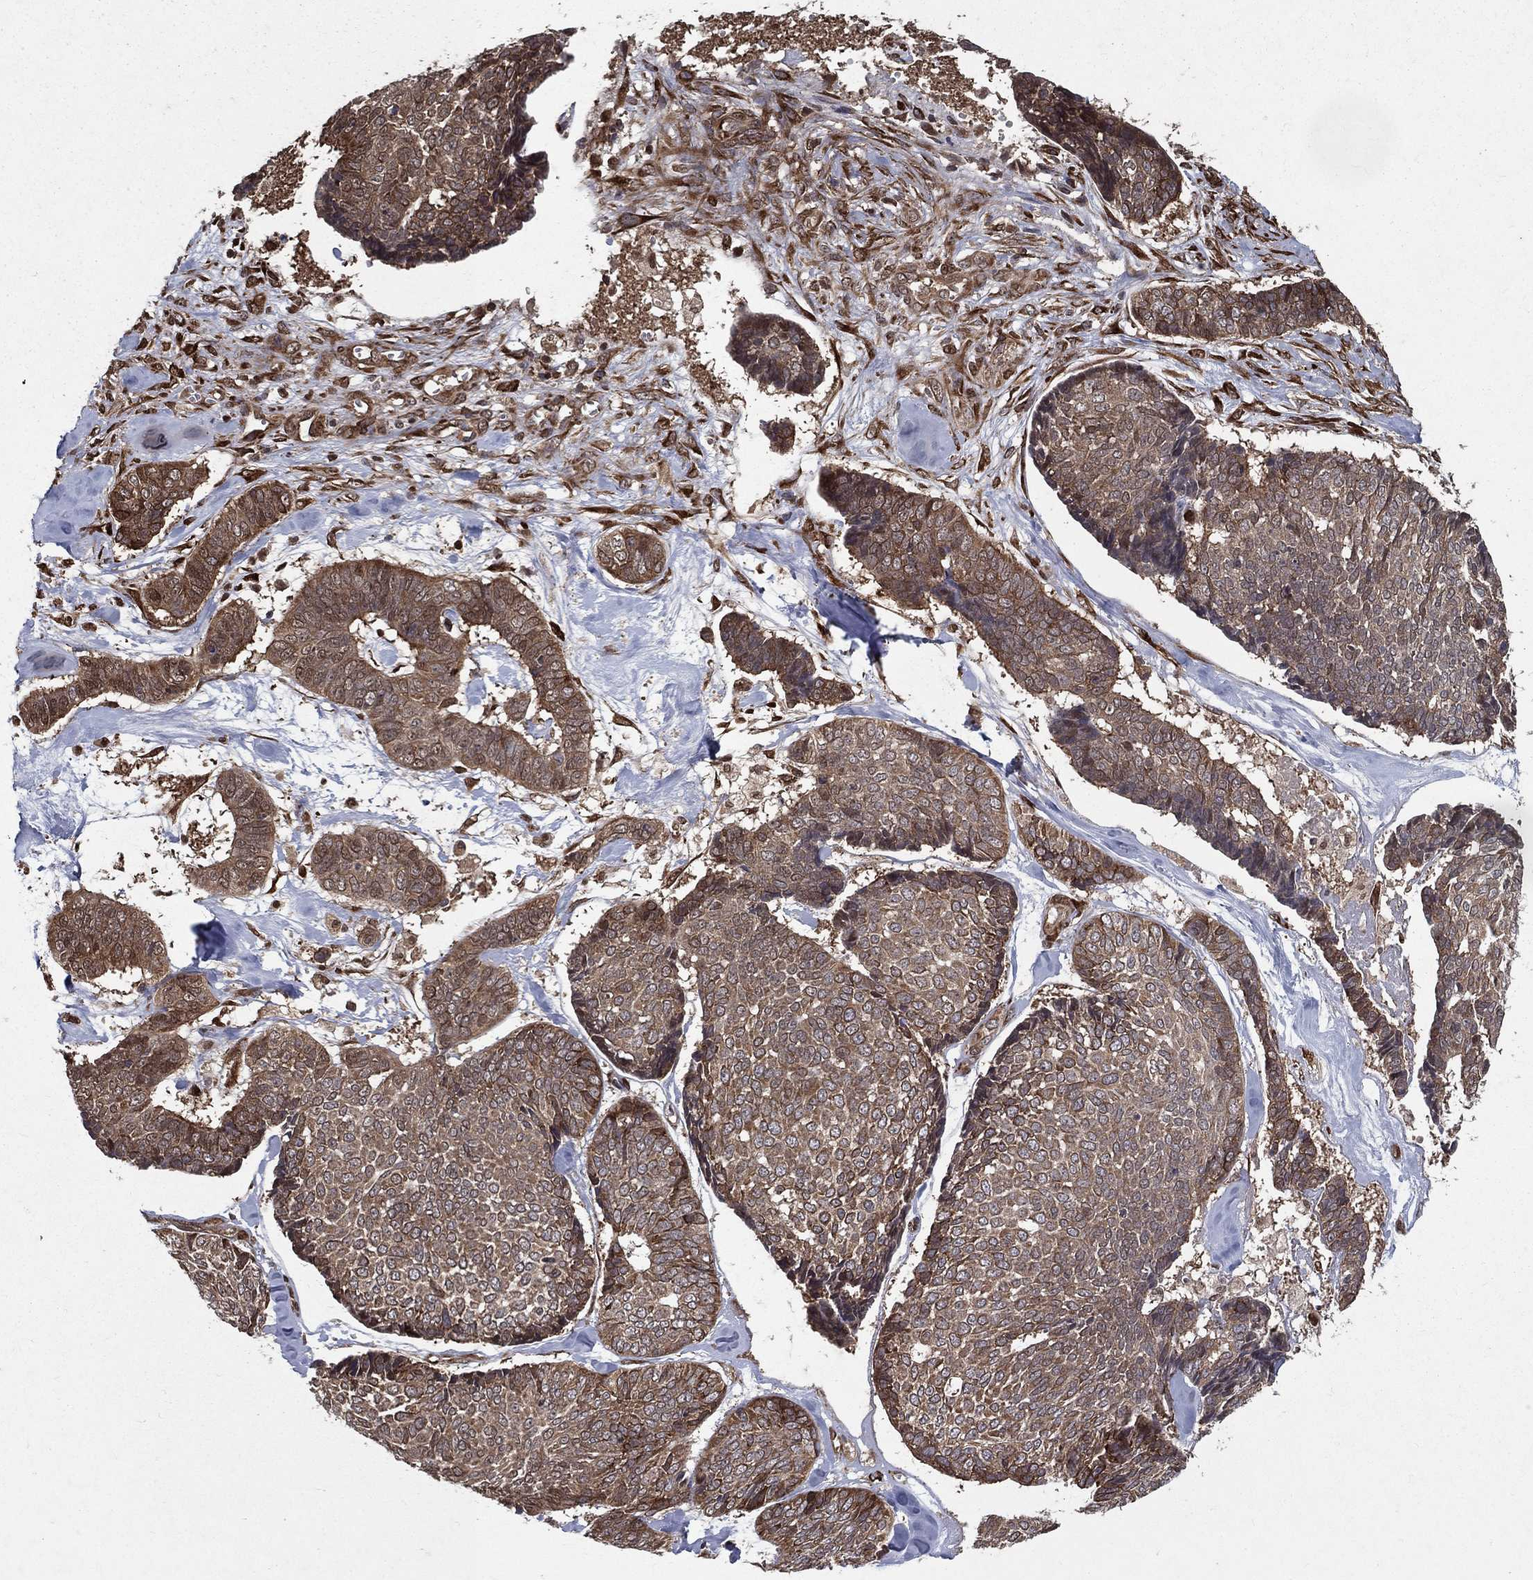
{"staining": {"intensity": "weak", "quantity": ">75%", "location": "nuclear"}, "tissue": "skin cancer", "cell_type": "Tumor cells", "image_type": "cancer", "snomed": [{"axis": "morphology", "description": "Basal cell carcinoma"}, {"axis": "topography", "description": "Skin"}], "caption": "Basal cell carcinoma (skin) was stained to show a protein in brown. There is low levels of weak nuclear staining in about >75% of tumor cells. Nuclei are stained in blue.", "gene": "CERS2", "patient": {"sex": "male", "age": 86}}